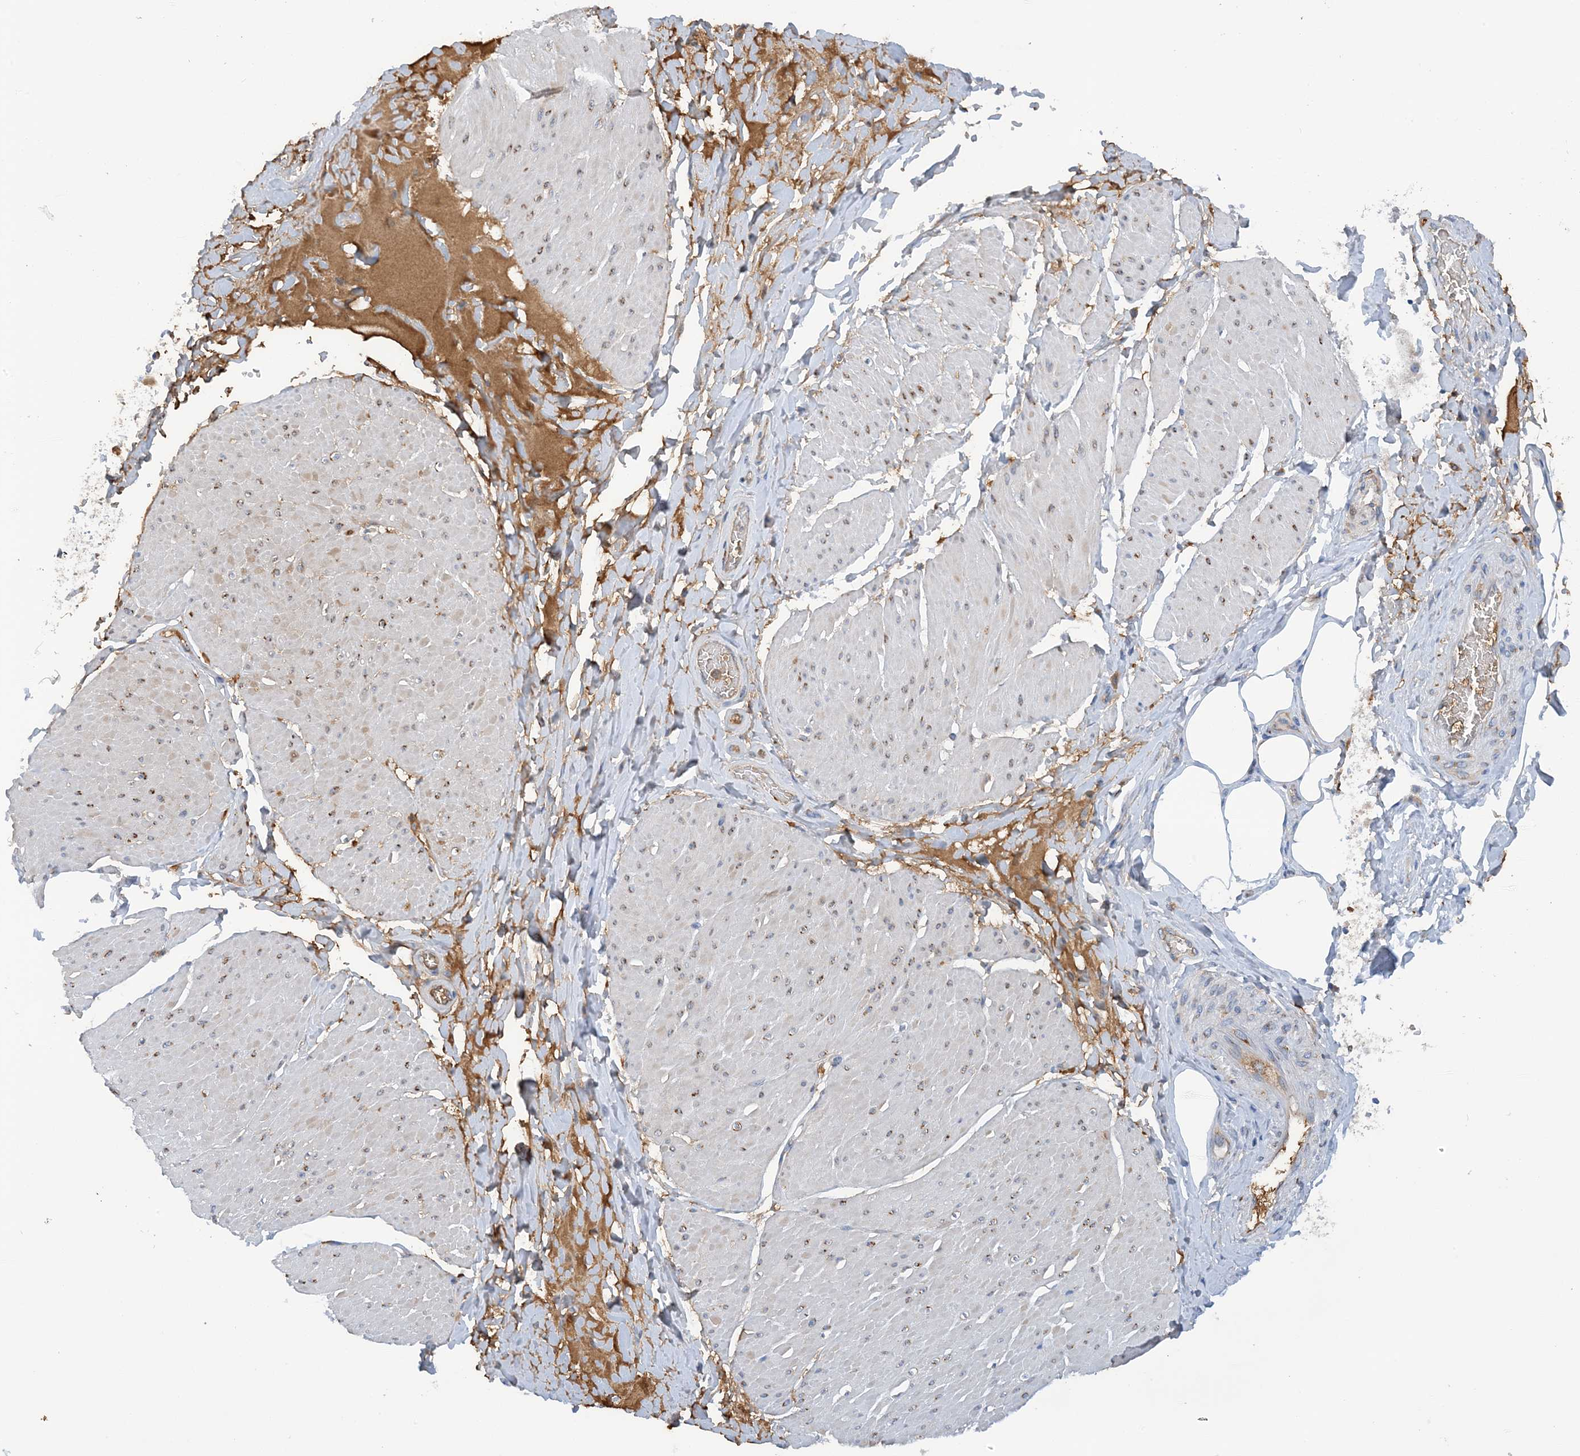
{"staining": {"intensity": "weak", "quantity": "<25%", "location": "cytoplasmic/membranous"}, "tissue": "smooth muscle", "cell_type": "Smooth muscle cells", "image_type": "normal", "snomed": [{"axis": "morphology", "description": "Urothelial carcinoma, High grade"}, {"axis": "topography", "description": "Urinary bladder"}], "caption": "Immunohistochemical staining of unremarkable smooth muscle shows no significant expression in smooth muscle cells.", "gene": "SLC5A11", "patient": {"sex": "male", "age": 46}}